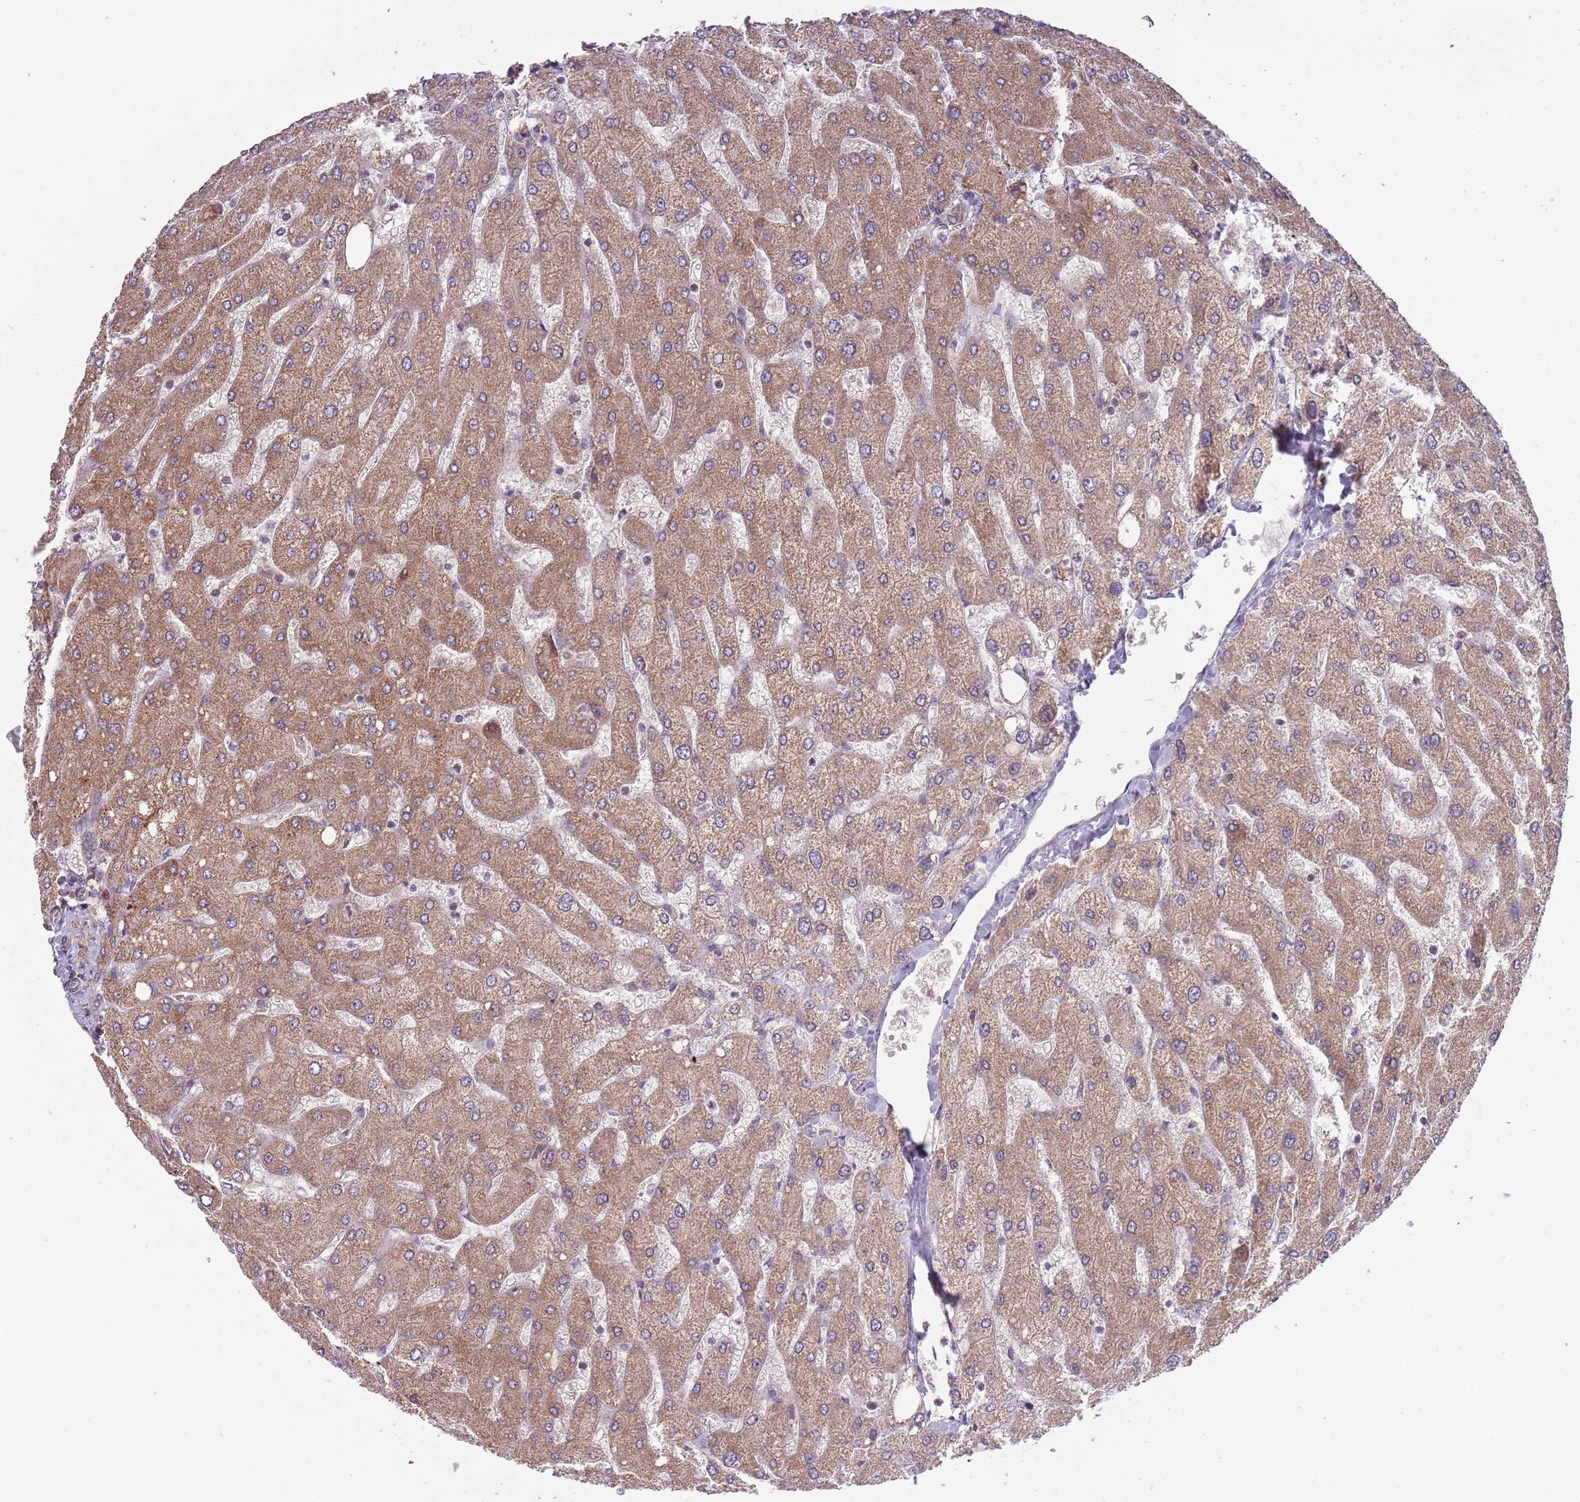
{"staining": {"intensity": "weak", "quantity": ">75%", "location": "cytoplasmic/membranous"}, "tissue": "liver", "cell_type": "Cholangiocytes", "image_type": "normal", "snomed": [{"axis": "morphology", "description": "Normal tissue, NOS"}, {"axis": "topography", "description": "Liver"}], "caption": "Immunohistochemical staining of benign human liver shows low levels of weak cytoplasmic/membranous staining in approximately >75% of cholangiocytes.", "gene": "RNF181", "patient": {"sex": "male", "age": 55}}